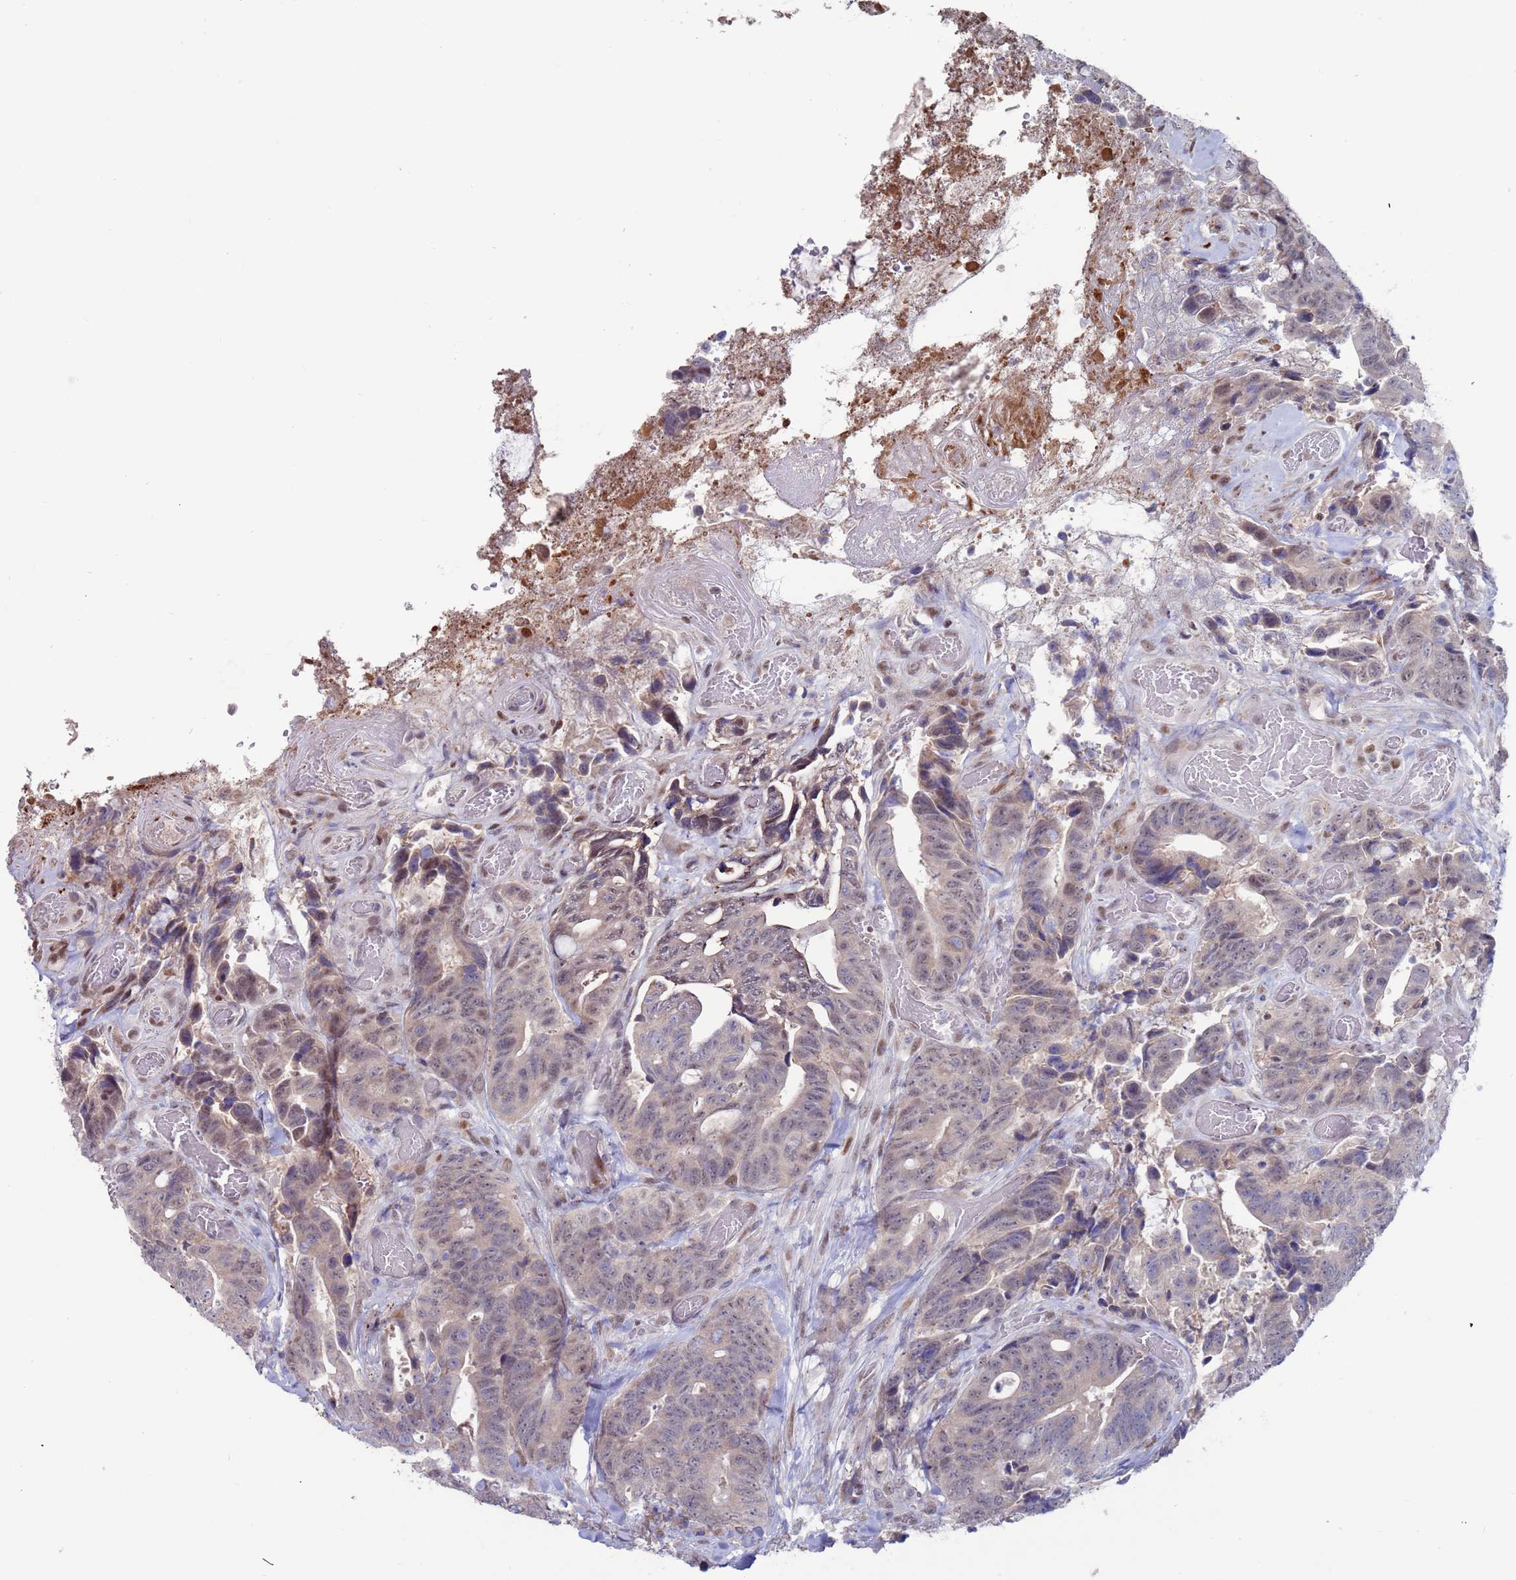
{"staining": {"intensity": "weak", "quantity": "<25%", "location": "cytoplasmic/membranous"}, "tissue": "colorectal cancer", "cell_type": "Tumor cells", "image_type": "cancer", "snomed": [{"axis": "morphology", "description": "Adenocarcinoma, NOS"}, {"axis": "topography", "description": "Colon"}], "caption": "This image is of colorectal cancer (adenocarcinoma) stained with IHC to label a protein in brown with the nuclei are counter-stained blue. There is no positivity in tumor cells.", "gene": "FBXO27", "patient": {"sex": "female", "age": 82}}